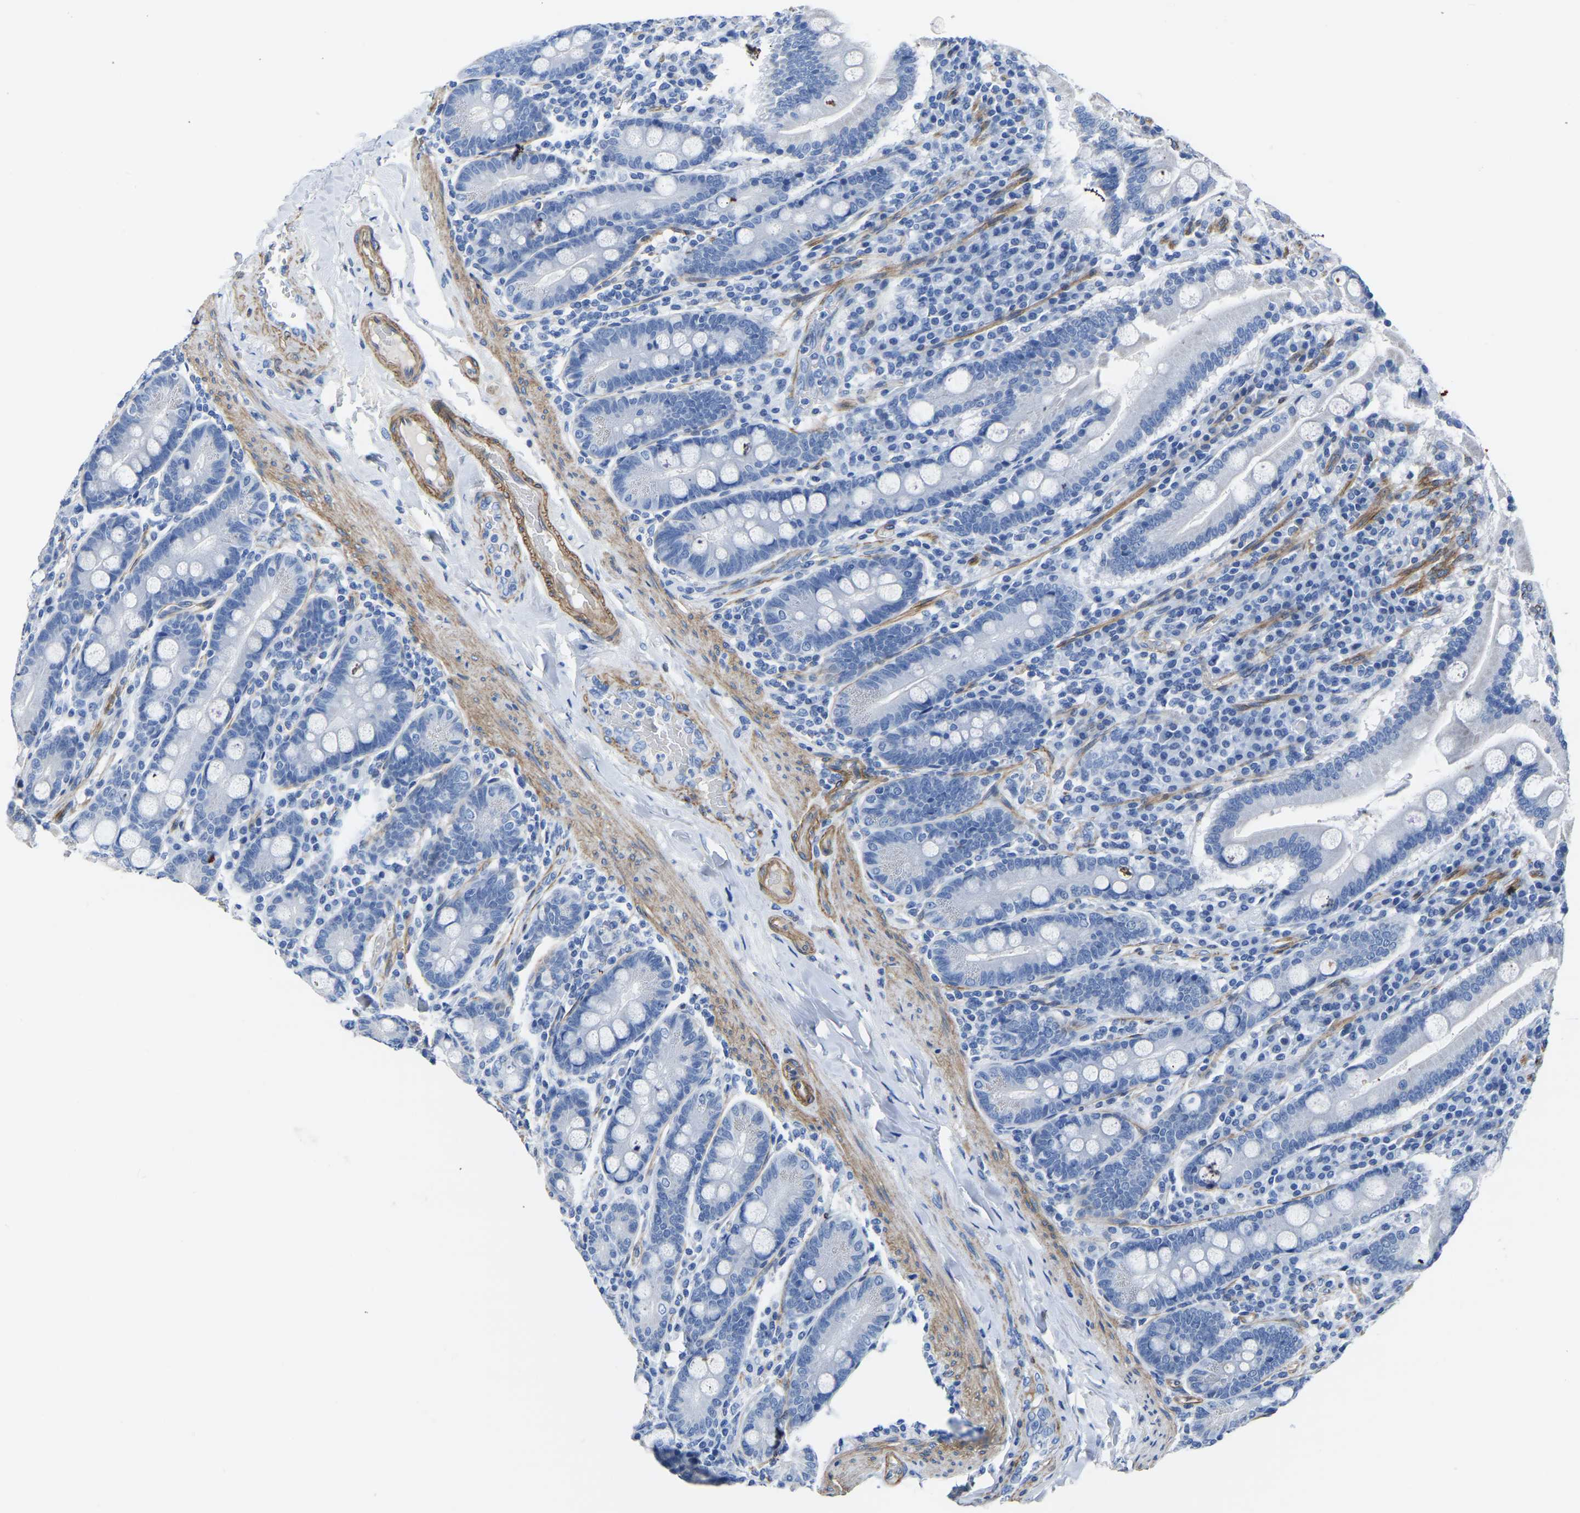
{"staining": {"intensity": "negative", "quantity": "none", "location": "none"}, "tissue": "duodenum", "cell_type": "Glandular cells", "image_type": "normal", "snomed": [{"axis": "morphology", "description": "Normal tissue, NOS"}, {"axis": "topography", "description": "Duodenum"}], "caption": "DAB (3,3'-diaminobenzidine) immunohistochemical staining of normal human duodenum reveals no significant staining in glandular cells.", "gene": "SLC45A3", "patient": {"sex": "male", "age": 50}}